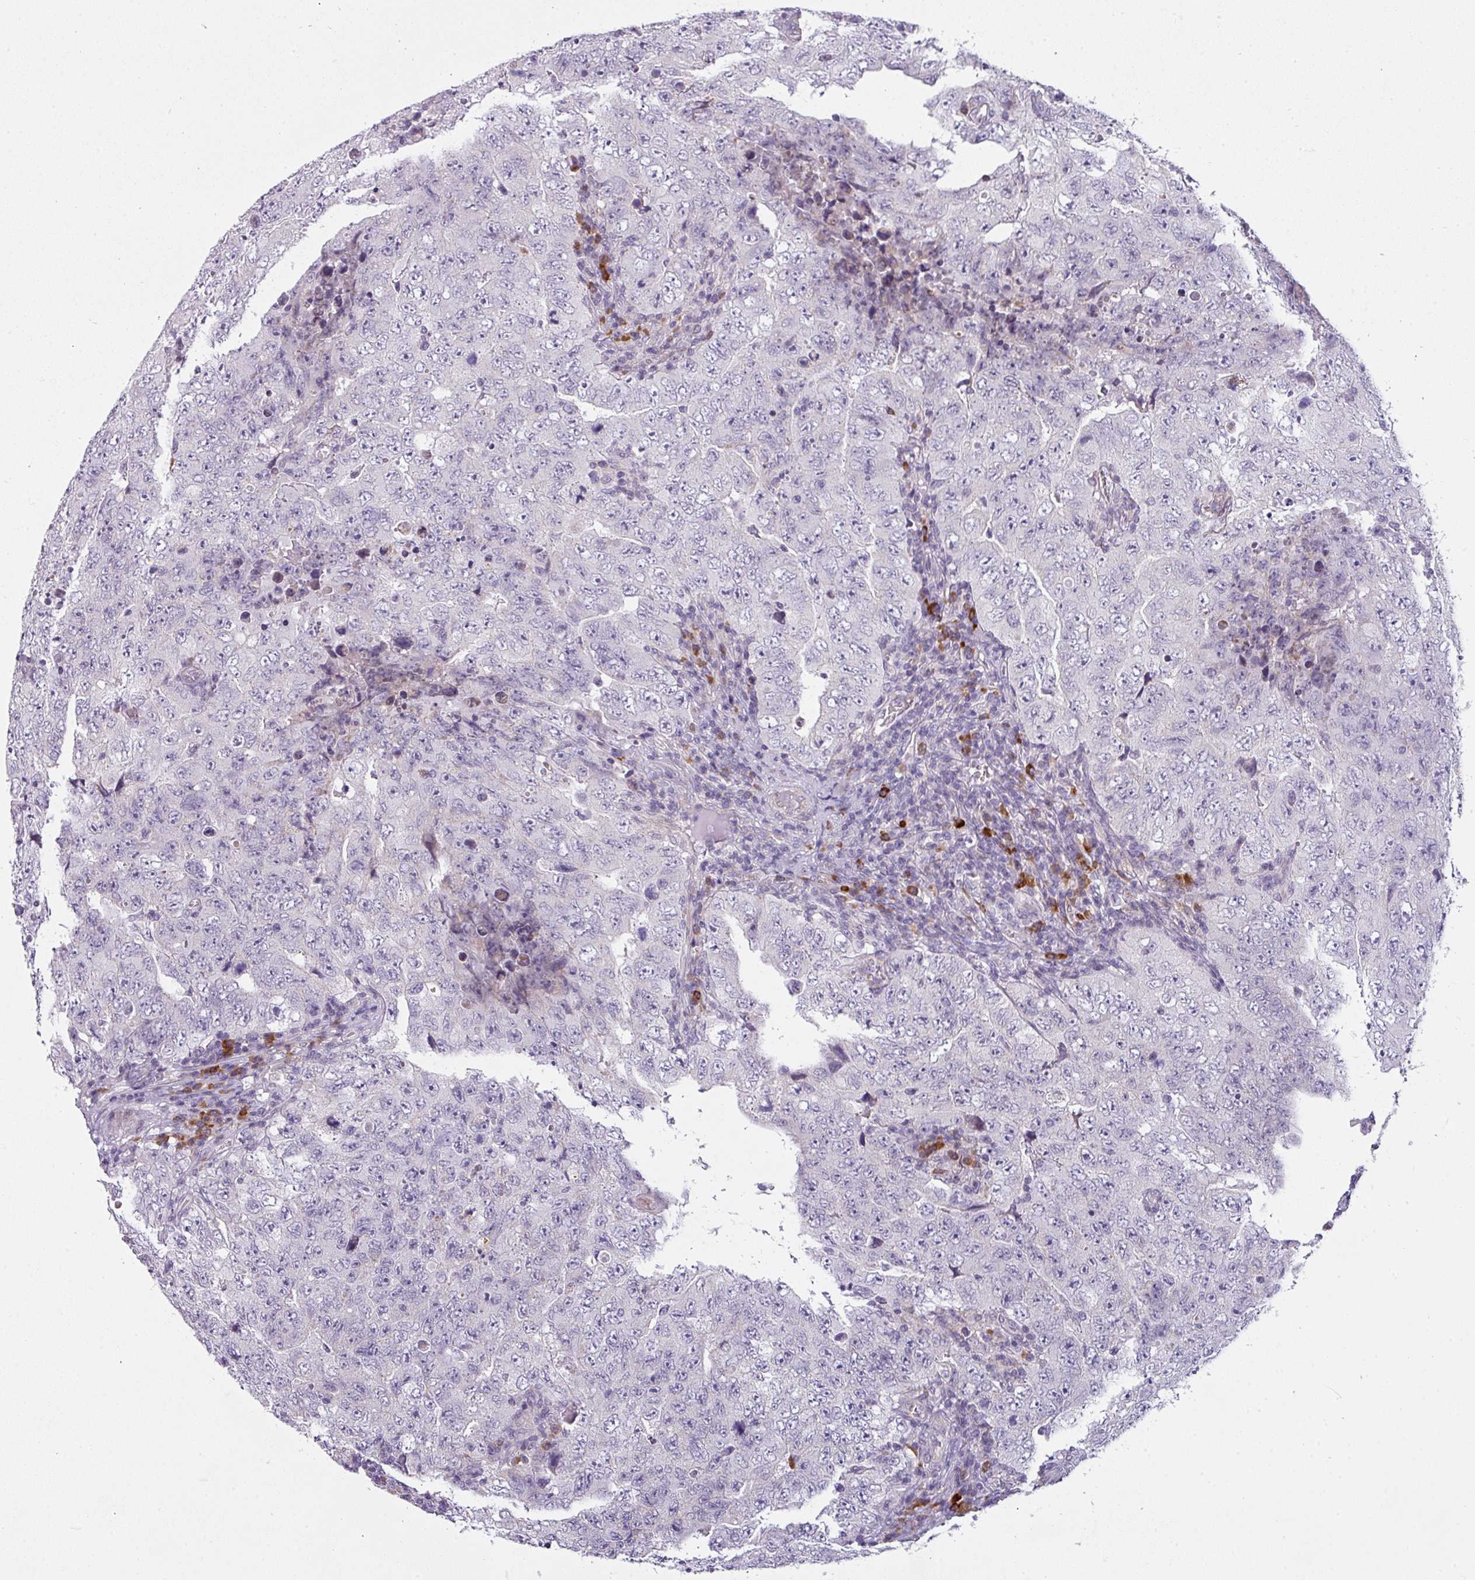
{"staining": {"intensity": "negative", "quantity": "none", "location": "none"}, "tissue": "testis cancer", "cell_type": "Tumor cells", "image_type": "cancer", "snomed": [{"axis": "morphology", "description": "Carcinoma, Embryonal, NOS"}, {"axis": "topography", "description": "Testis"}], "caption": "IHC image of neoplastic tissue: human testis cancer (embryonal carcinoma) stained with DAB (3,3'-diaminobenzidine) shows no significant protein positivity in tumor cells. Nuclei are stained in blue.", "gene": "C2orf68", "patient": {"sex": "male", "age": 26}}